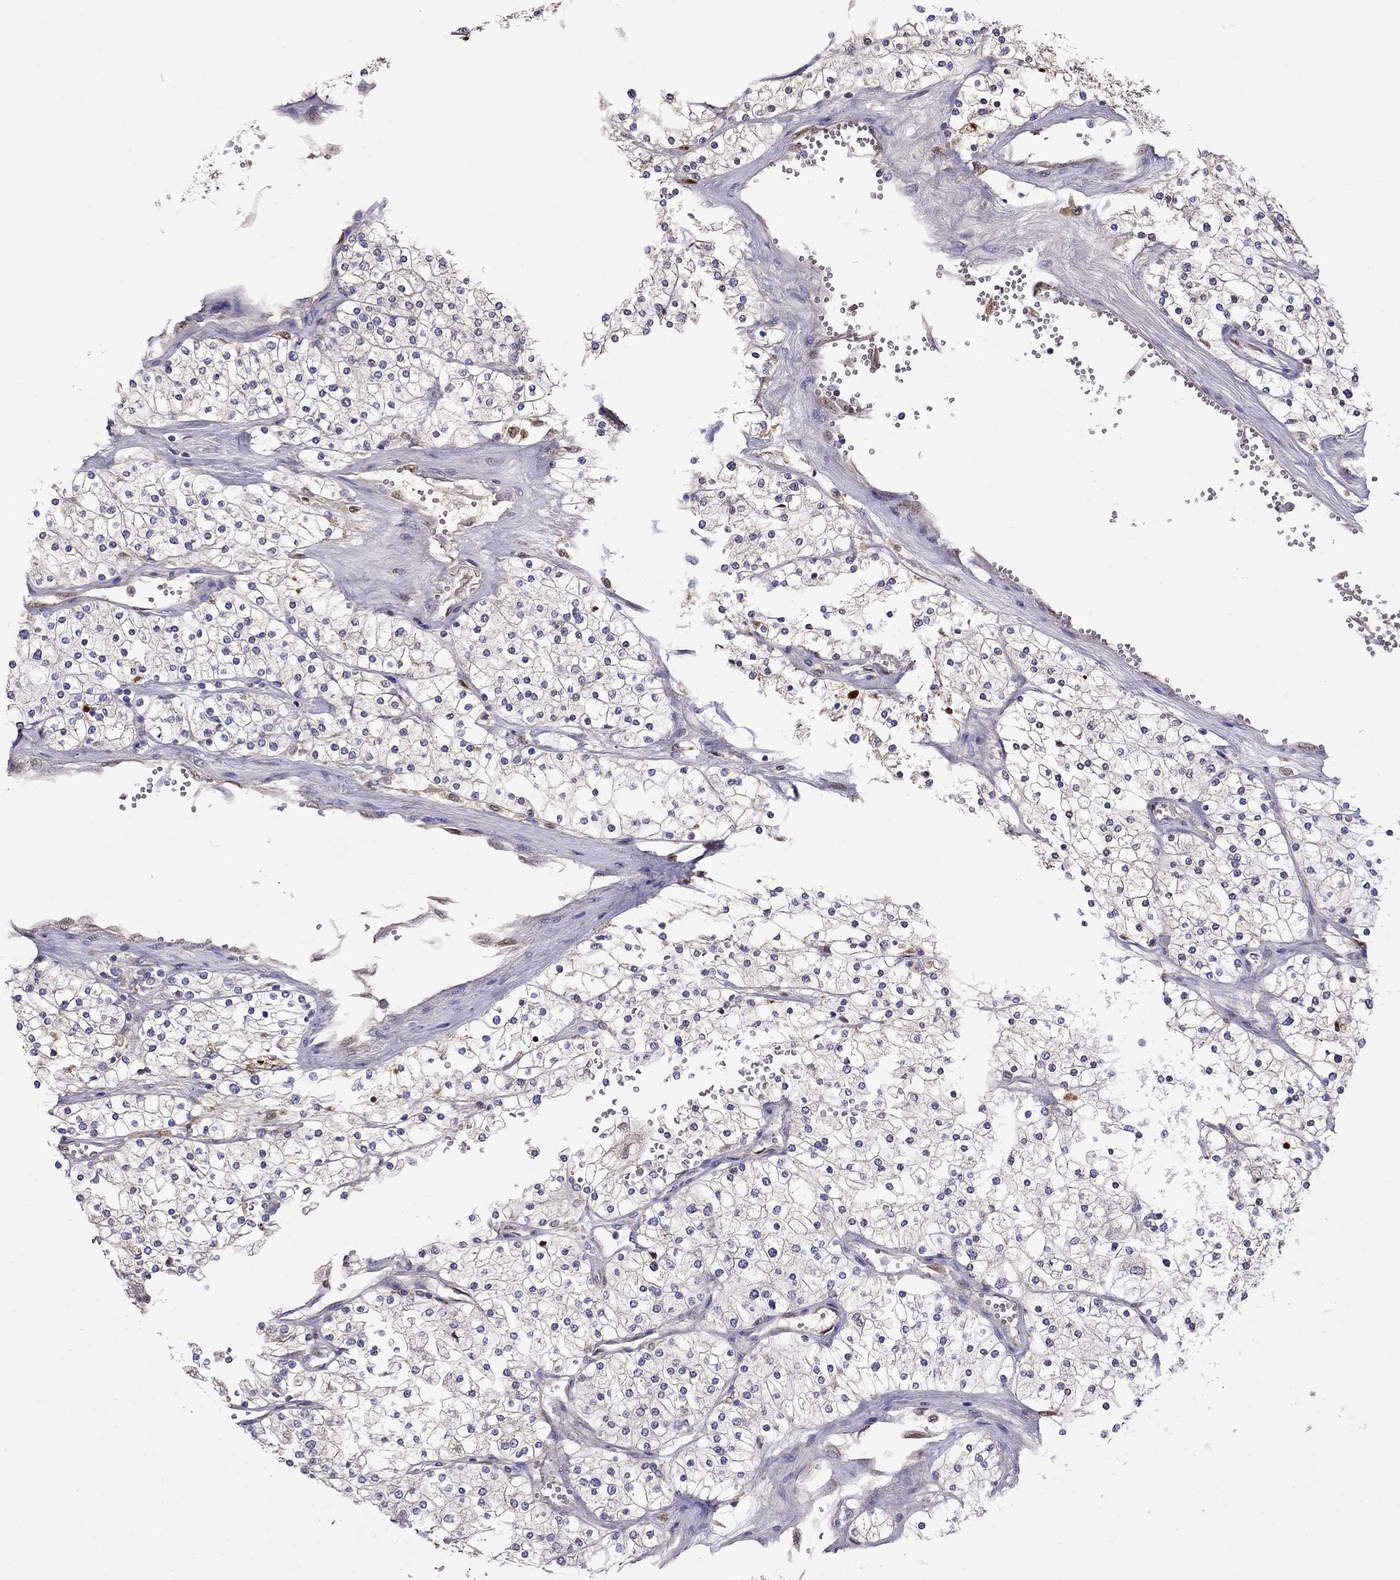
{"staining": {"intensity": "negative", "quantity": "none", "location": "none"}, "tissue": "renal cancer", "cell_type": "Tumor cells", "image_type": "cancer", "snomed": [{"axis": "morphology", "description": "Adenocarcinoma, NOS"}, {"axis": "topography", "description": "Kidney"}], "caption": "A histopathology image of renal adenocarcinoma stained for a protein displays no brown staining in tumor cells. (Immunohistochemistry (ihc), brightfield microscopy, high magnification).", "gene": "SERPINA3", "patient": {"sex": "male", "age": 80}}